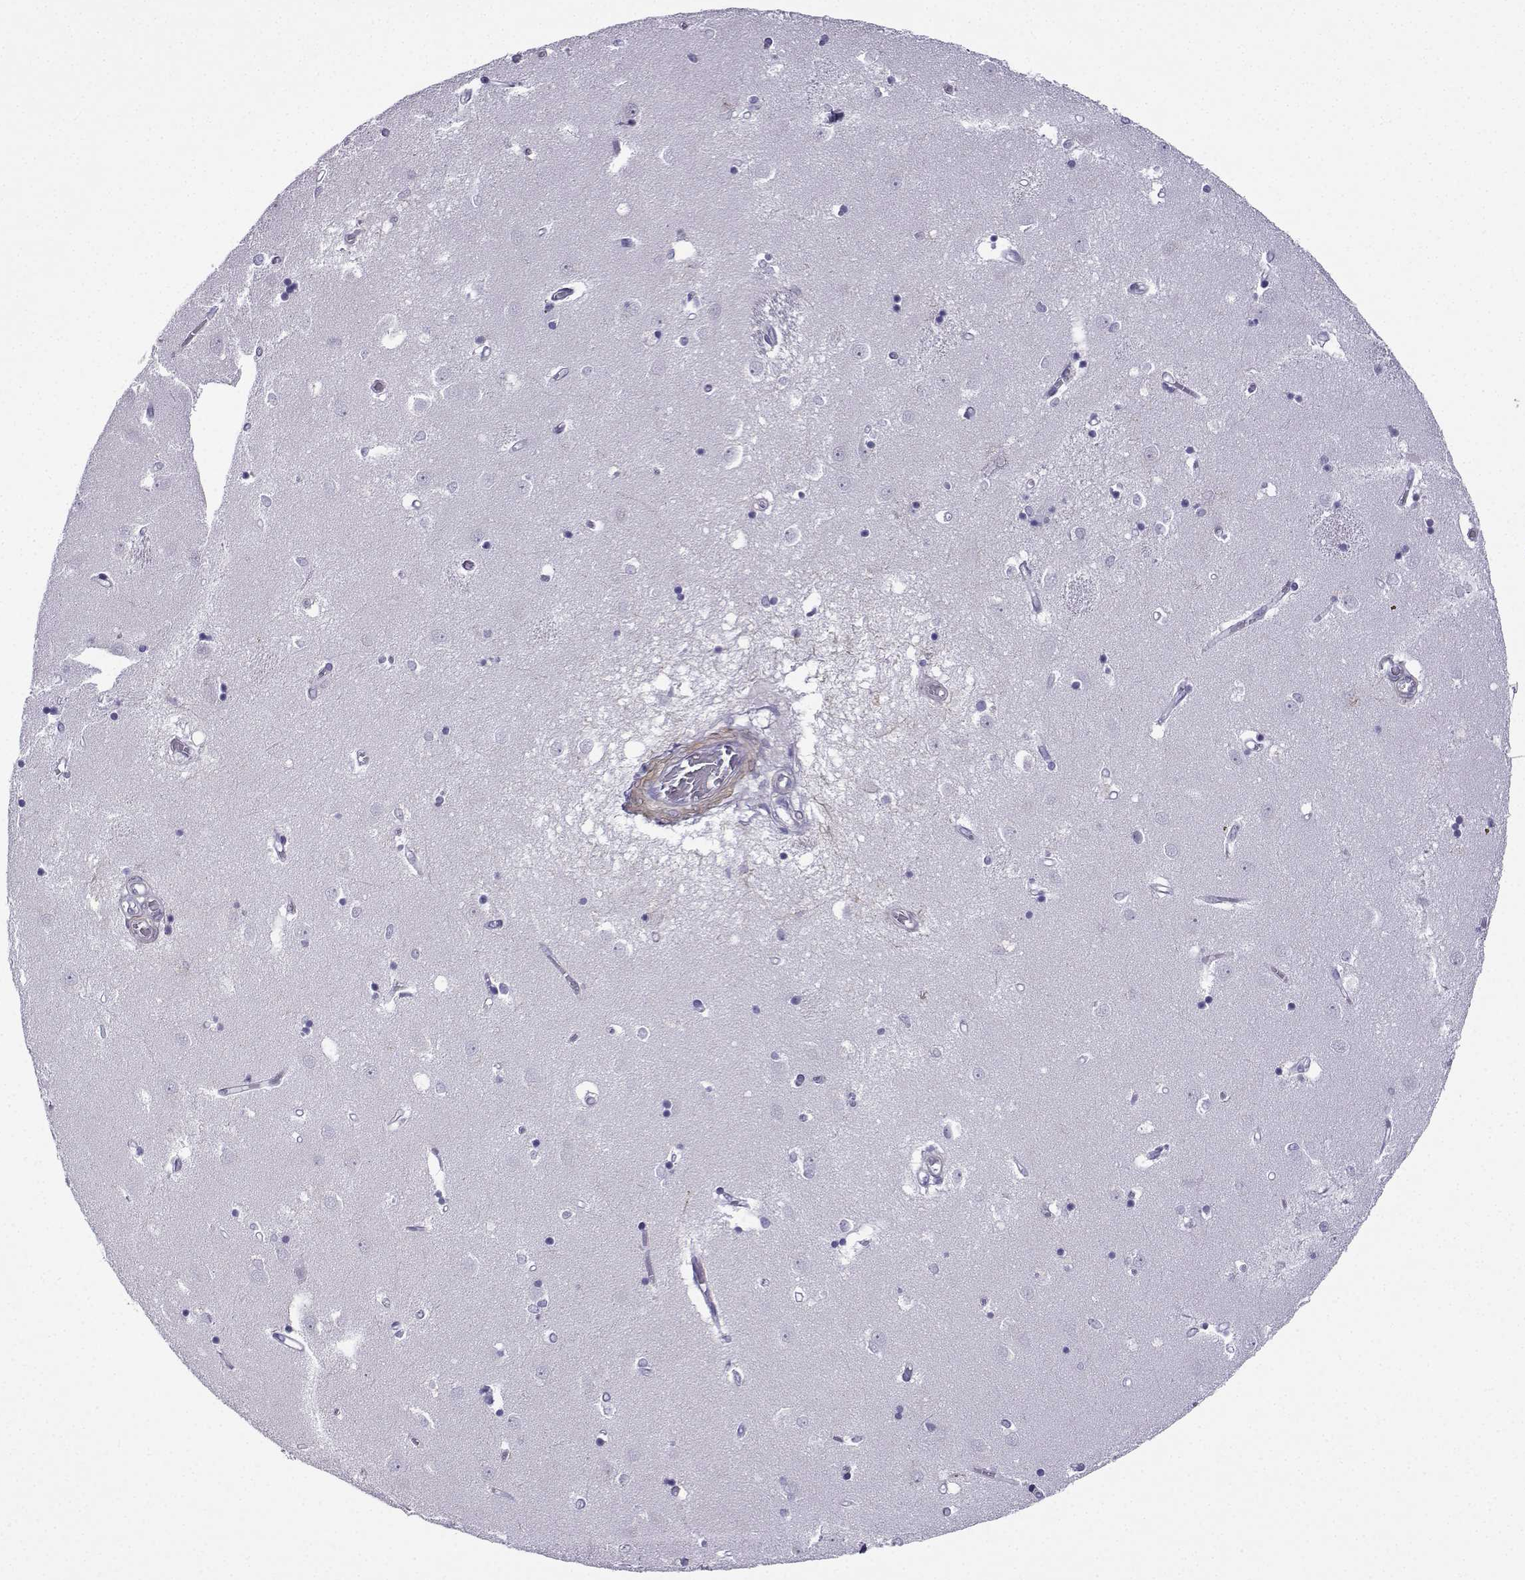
{"staining": {"intensity": "negative", "quantity": "none", "location": "none"}, "tissue": "caudate", "cell_type": "Glial cells", "image_type": "normal", "snomed": [{"axis": "morphology", "description": "Normal tissue, NOS"}, {"axis": "topography", "description": "Lateral ventricle wall"}], "caption": "Immunohistochemistry (IHC) image of unremarkable caudate: caudate stained with DAB demonstrates no significant protein staining in glial cells. (DAB IHC visualized using brightfield microscopy, high magnification).", "gene": "KIF17", "patient": {"sex": "male", "age": 54}}